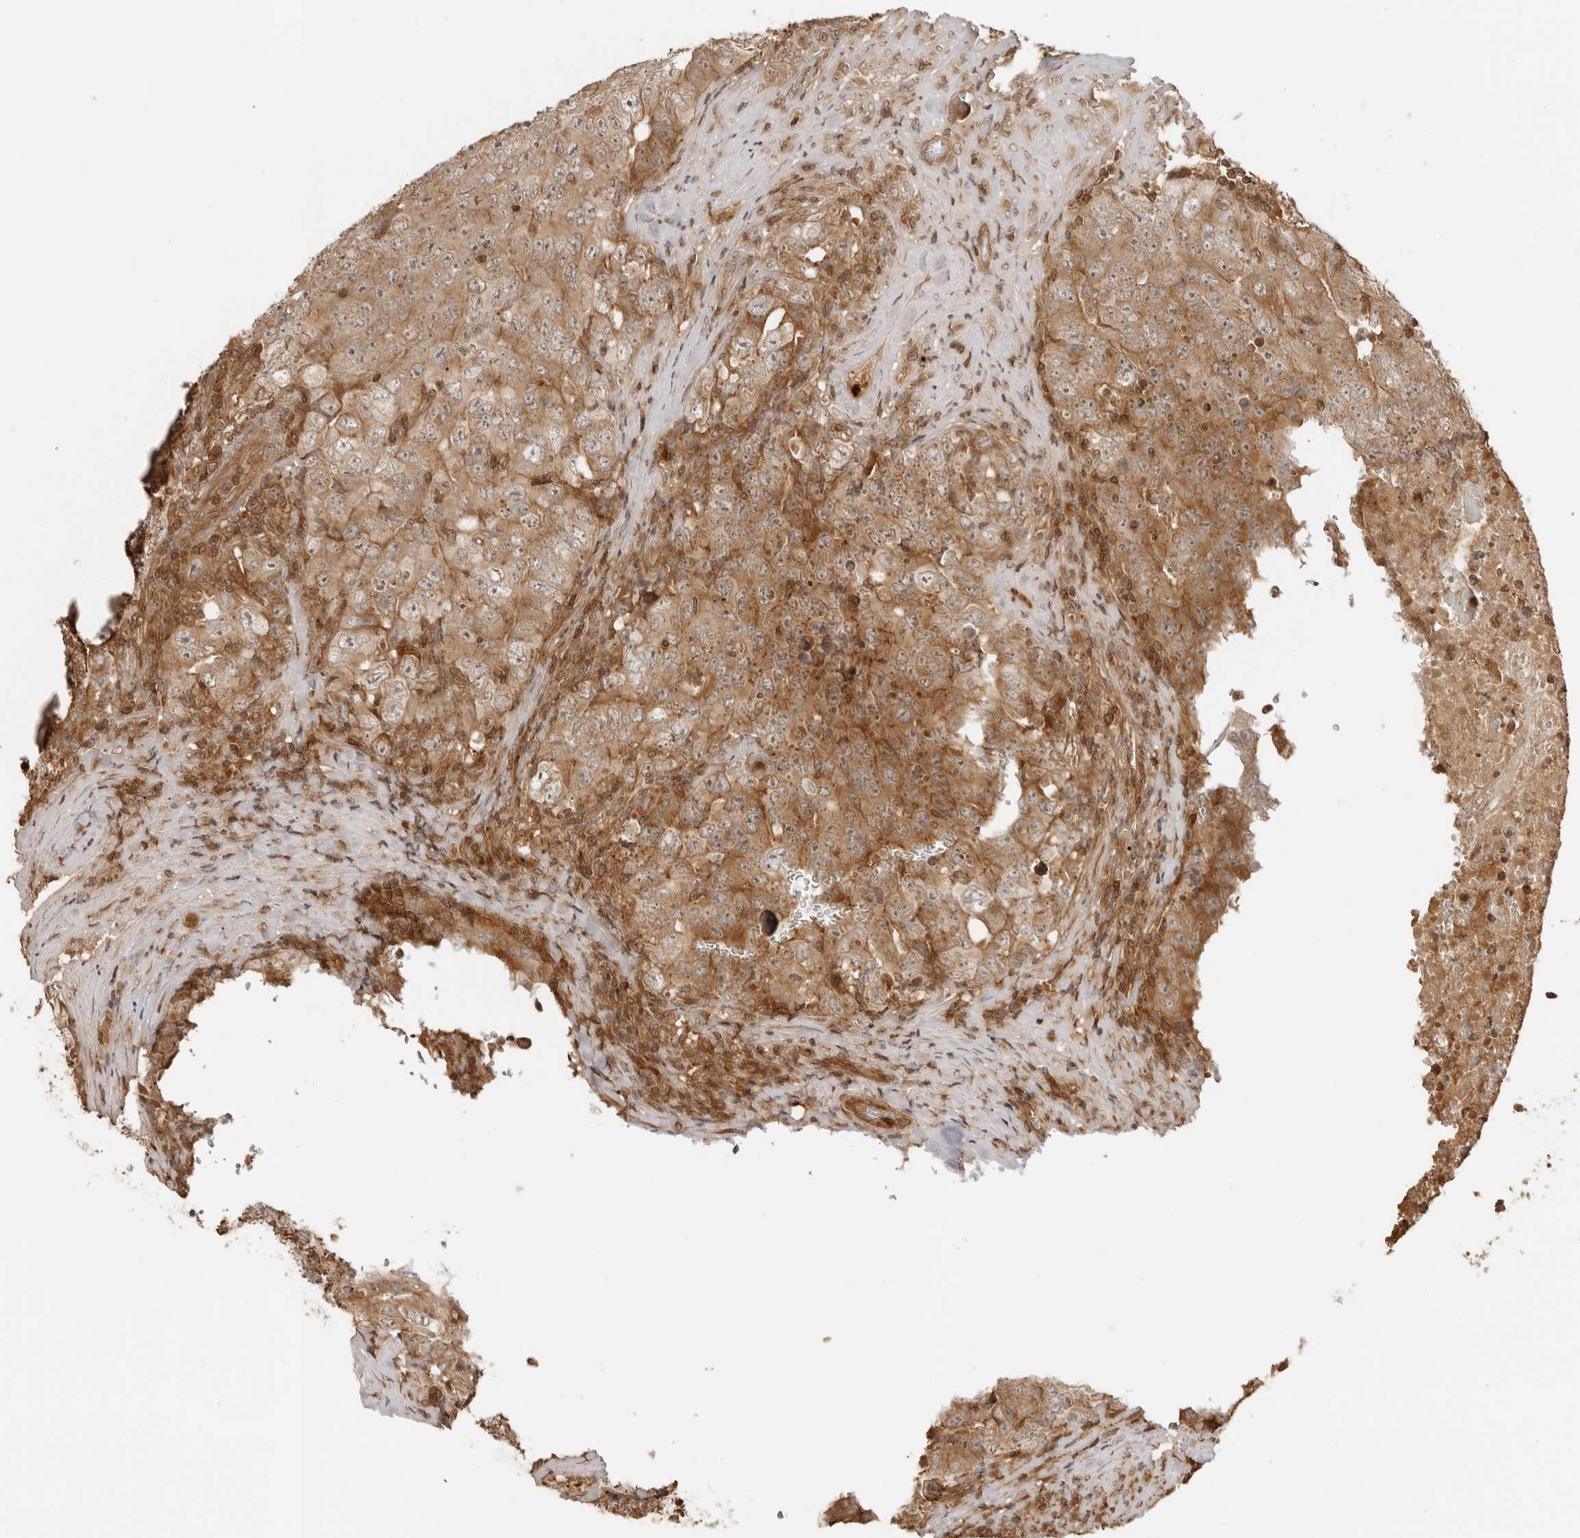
{"staining": {"intensity": "moderate", "quantity": ">75%", "location": "cytoplasmic/membranous"}, "tissue": "testis cancer", "cell_type": "Tumor cells", "image_type": "cancer", "snomed": [{"axis": "morphology", "description": "Carcinoma, Embryonal, NOS"}, {"axis": "topography", "description": "Testis"}], "caption": "IHC staining of testis cancer (embryonal carcinoma), which reveals medium levels of moderate cytoplasmic/membranous expression in approximately >75% of tumor cells indicating moderate cytoplasmic/membranous protein expression. The staining was performed using DAB (3,3'-diaminobenzidine) (brown) for protein detection and nuclei were counterstained in hematoxylin (blue).", "gene": "IKBKE", "patient": {"sex": "male", "age": 26}}